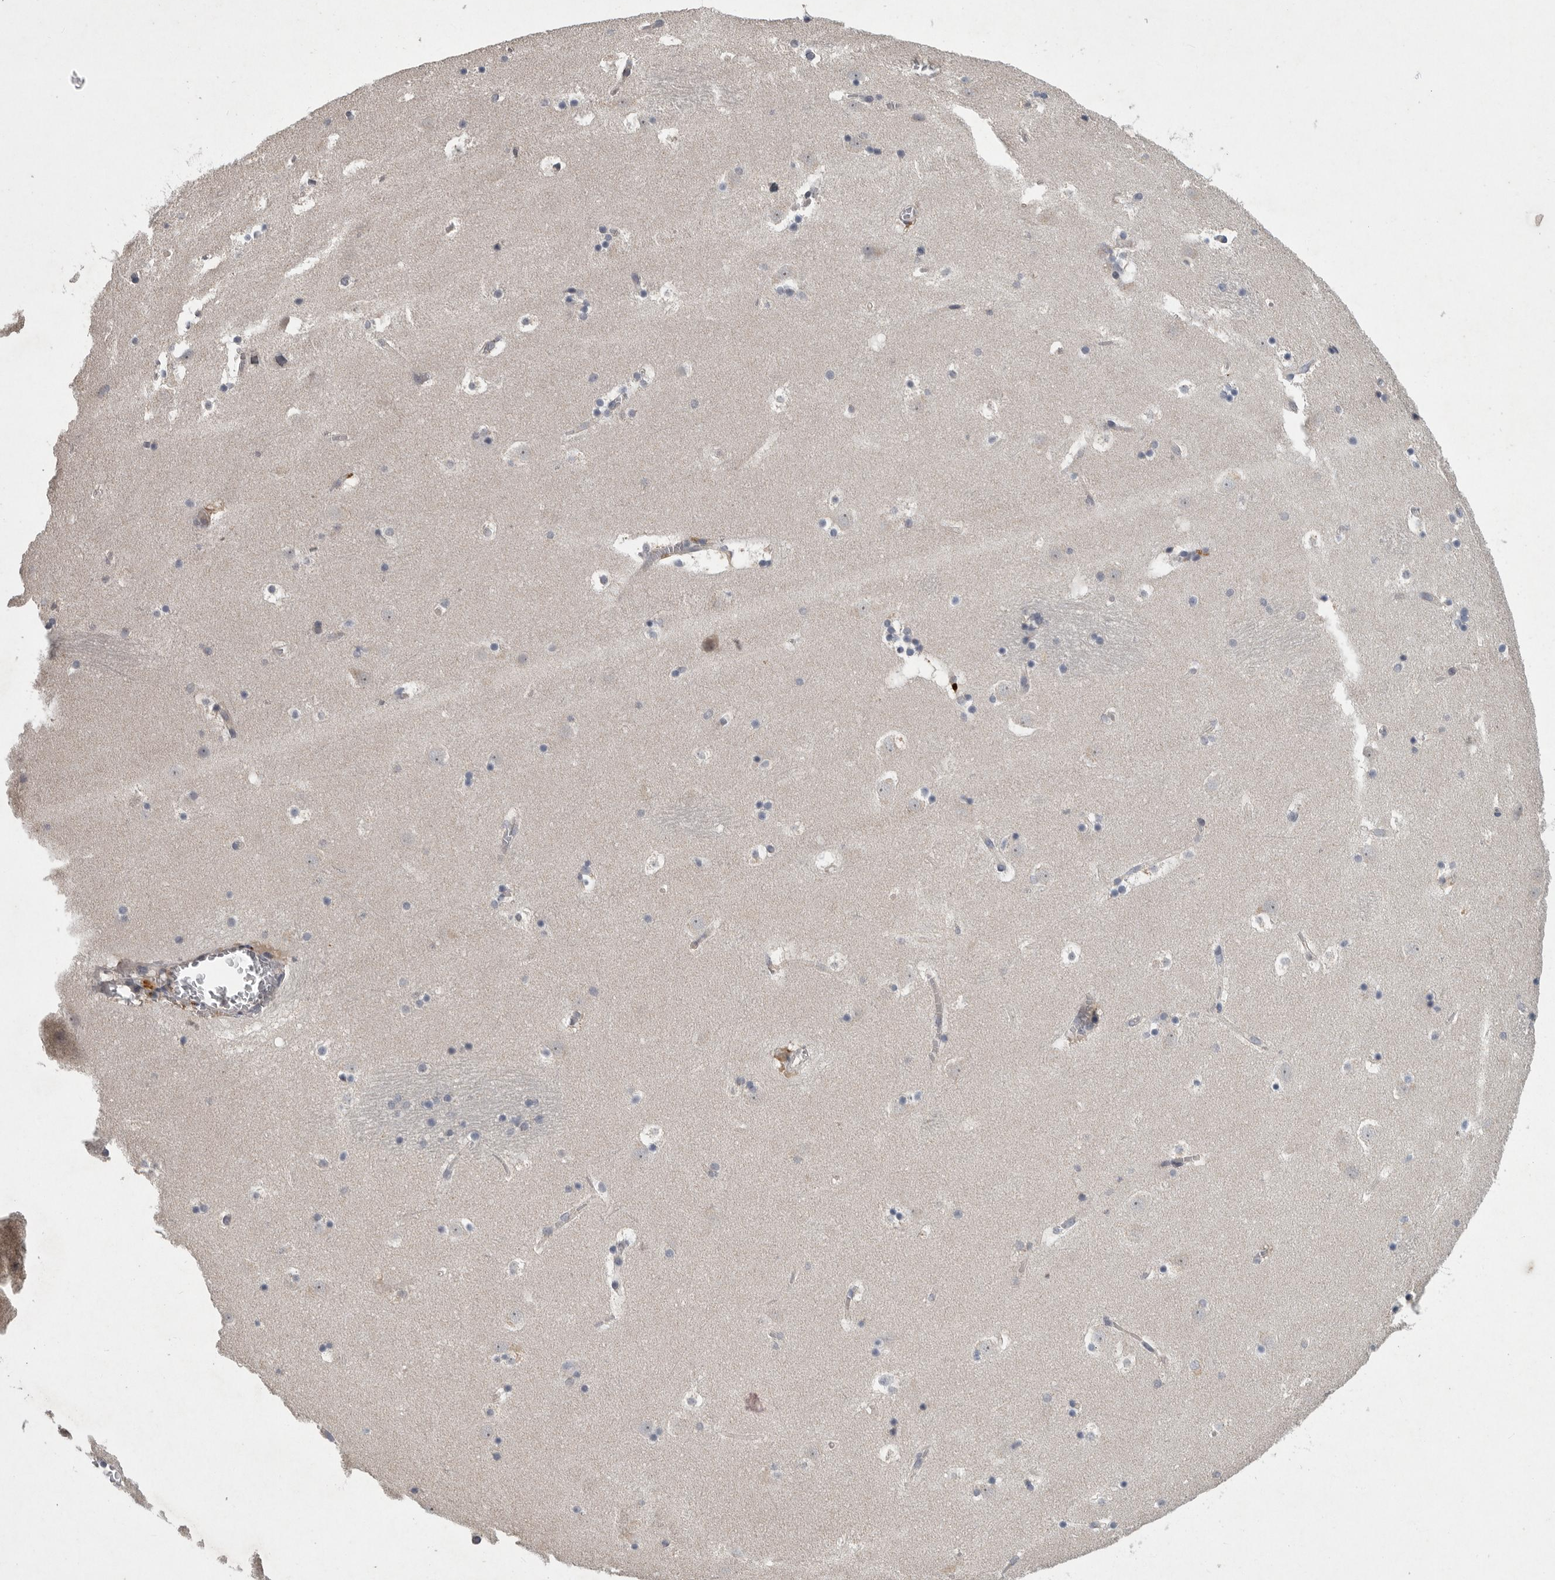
{"staining": {"intensity": "moderate", "quantity": "<25%", "location": "cytoplasmic/membranous"}, "tissue": "caudate", "cell_type": "Glial cells", "image_type": "normal", "snomed": [{"axis": "morphology", "description": "Normal tissue, NOS"}, {"axis": "topography", "description": "Lateral ventricle wall"}], "caption": "Human caudate stained for a protein (brown) shows moderate cytoplasmic/membranous positive expression in about <25% of glial cells.", "gene": "MAN2A1", "patient": {"sex": "male", "age": 45}}